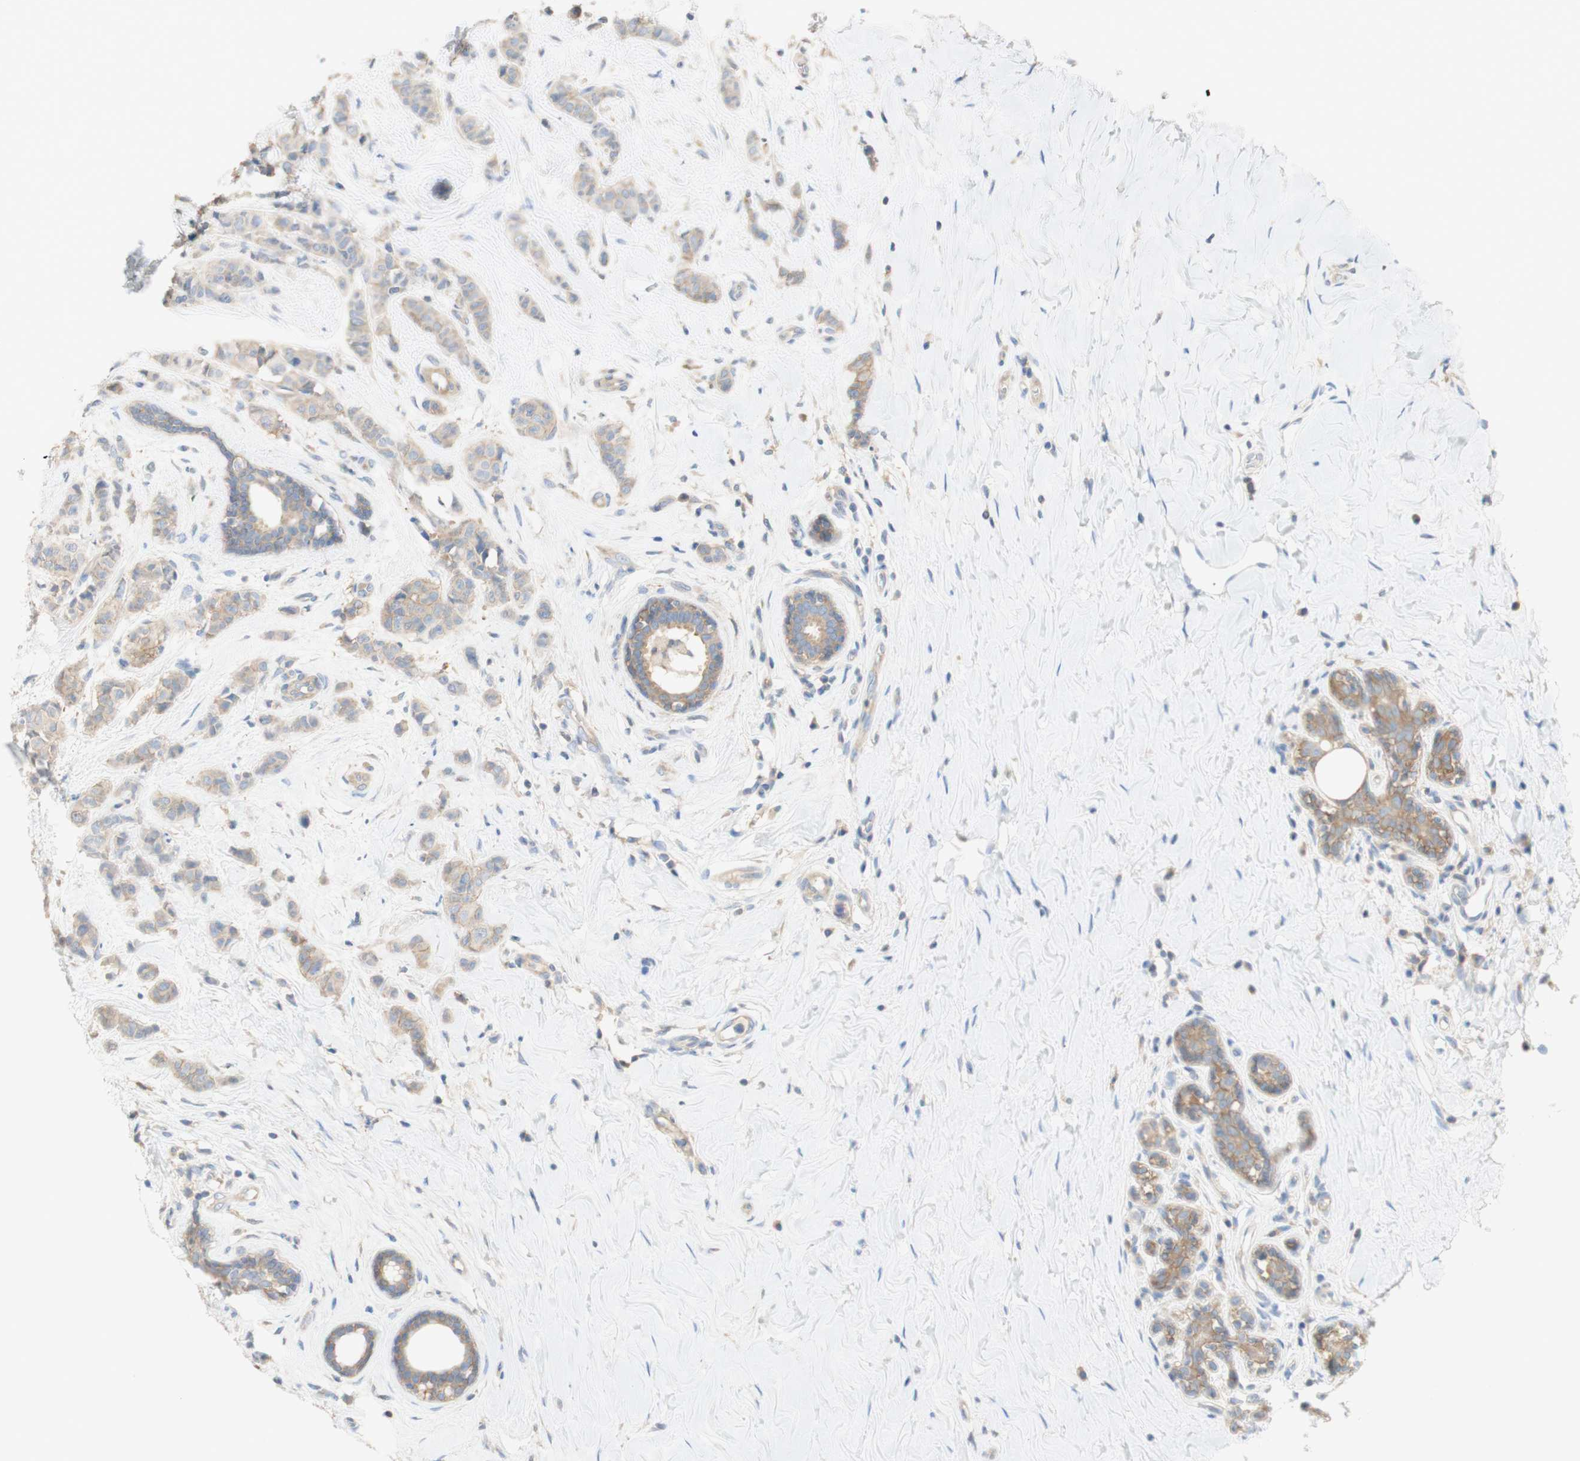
{"staining": {"intensity": "weak", "quantity": ">75%", "location": "cytoplasmic/membranous"}, "tissue": "breast cancer", "cell_type": "Tumor cells", "image_type": "cancer", "snomed": [{"axis": "morphology", "description": "Normal tissue, NOS"}, {"axis": "morphology", "description": "Duct carcinoma"}, {"axis": "topography", "description": "Breast"}], "caption": "Infiltrating ductal carcinoma (breast) tissue demonstrates weak cytoplasmic/membranous staining in about >75% of tumor cells, visualized by immunohistochemistry.", "gene": "ATP2B1", "patient": {"sex": "female", "age": 40}}